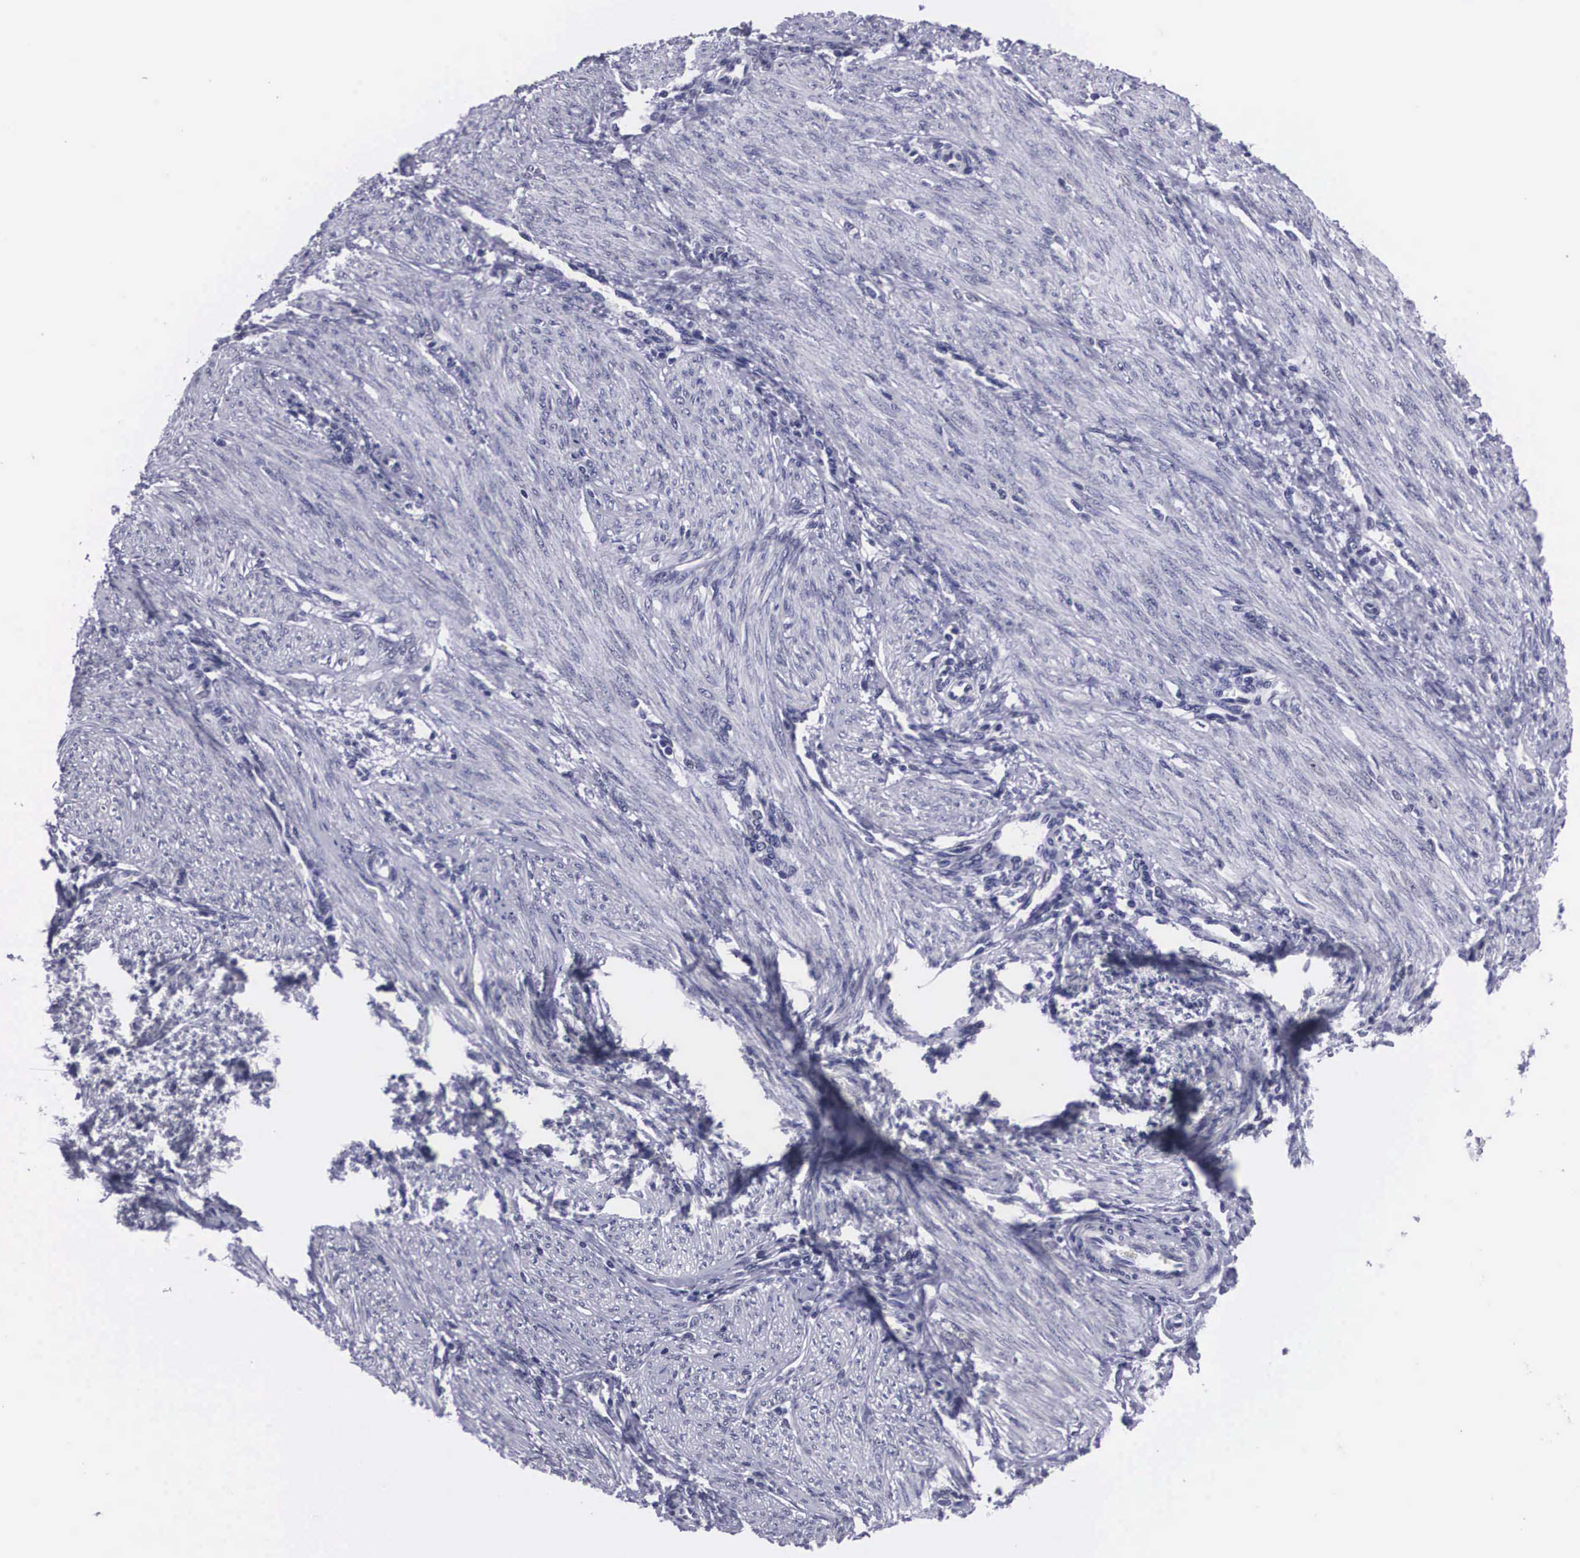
{"staining": {"intensity": "negative", "quantity": "none", "location": "none"}, "tissue": "endometrial cancer", "cell_type": "Tumor cells", "image_type": "cancer", "snomed": [{"axis": "morphology", "description": "Adenocarcinoma, NOS"}, {"axis": "topography", "description": "Endometrium"}], "caption": "Human adenocarcinoma (endometrial) stained for a protein using immunohistochemistry displays no positivity in tumor cells.", "gene": "C22orf31", "patient": {"sex": "female", "age": 51}}